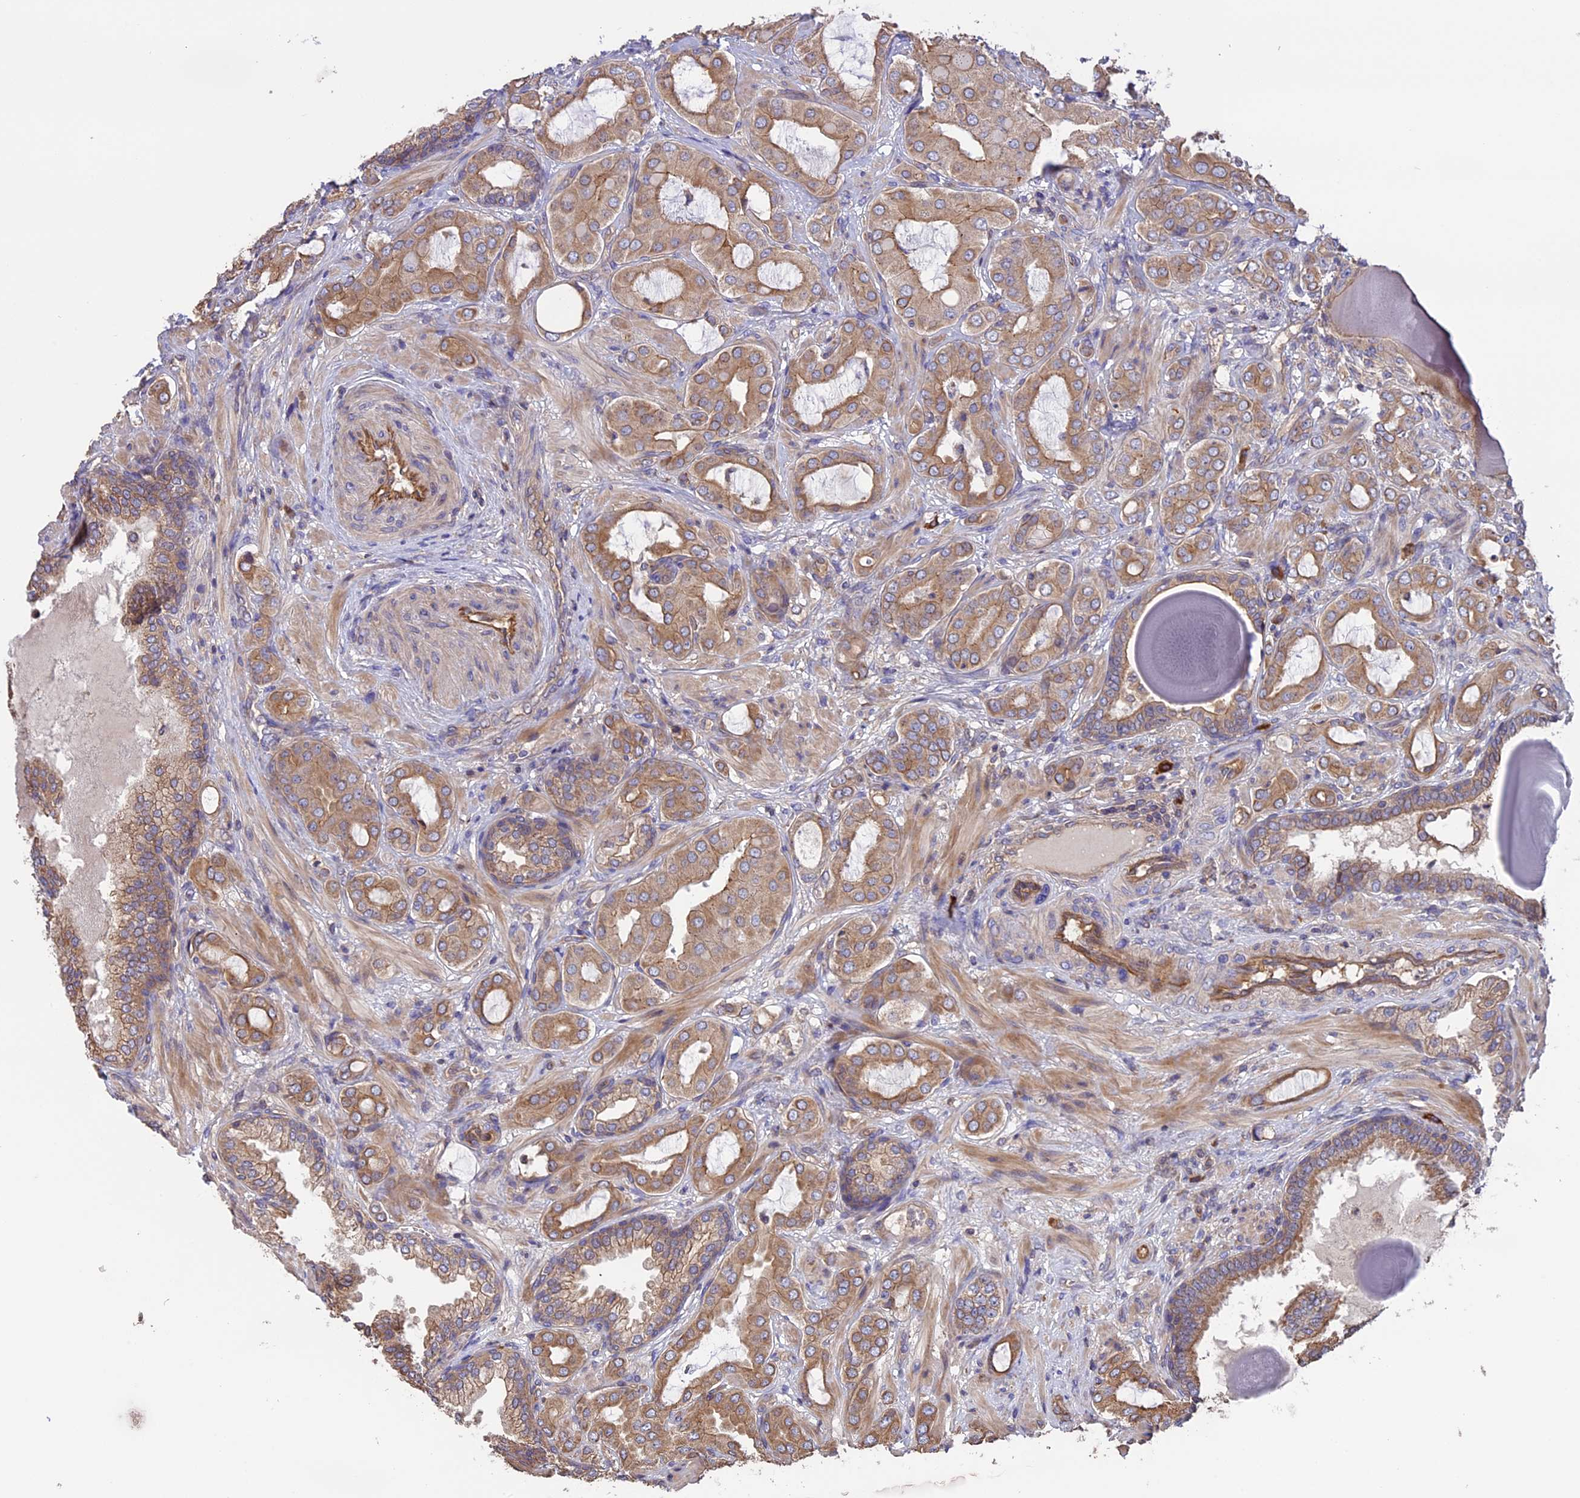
{"staining": {"intensity": "moderate", "quantity": ">75%", "location": "cytoplasmic/membranous"}, "tissue": "prostate cancer", "cell_type": "Tumor cells", "image_type": "cancer", "snomed": [{"axis": "morphology", "description": "Adenocarcinoma, Low grade"}, {"axis": "topography", "description": "Prostate"}], "caption": "A high-resolution image shows immunohistochemistry staining of prostate cancer, which exhibits moderate cytoplasmic/membranous positivity in about >75% of tumor cells.", "gene": "GAS8", "patient": {"sex": "male", "age": 57}}